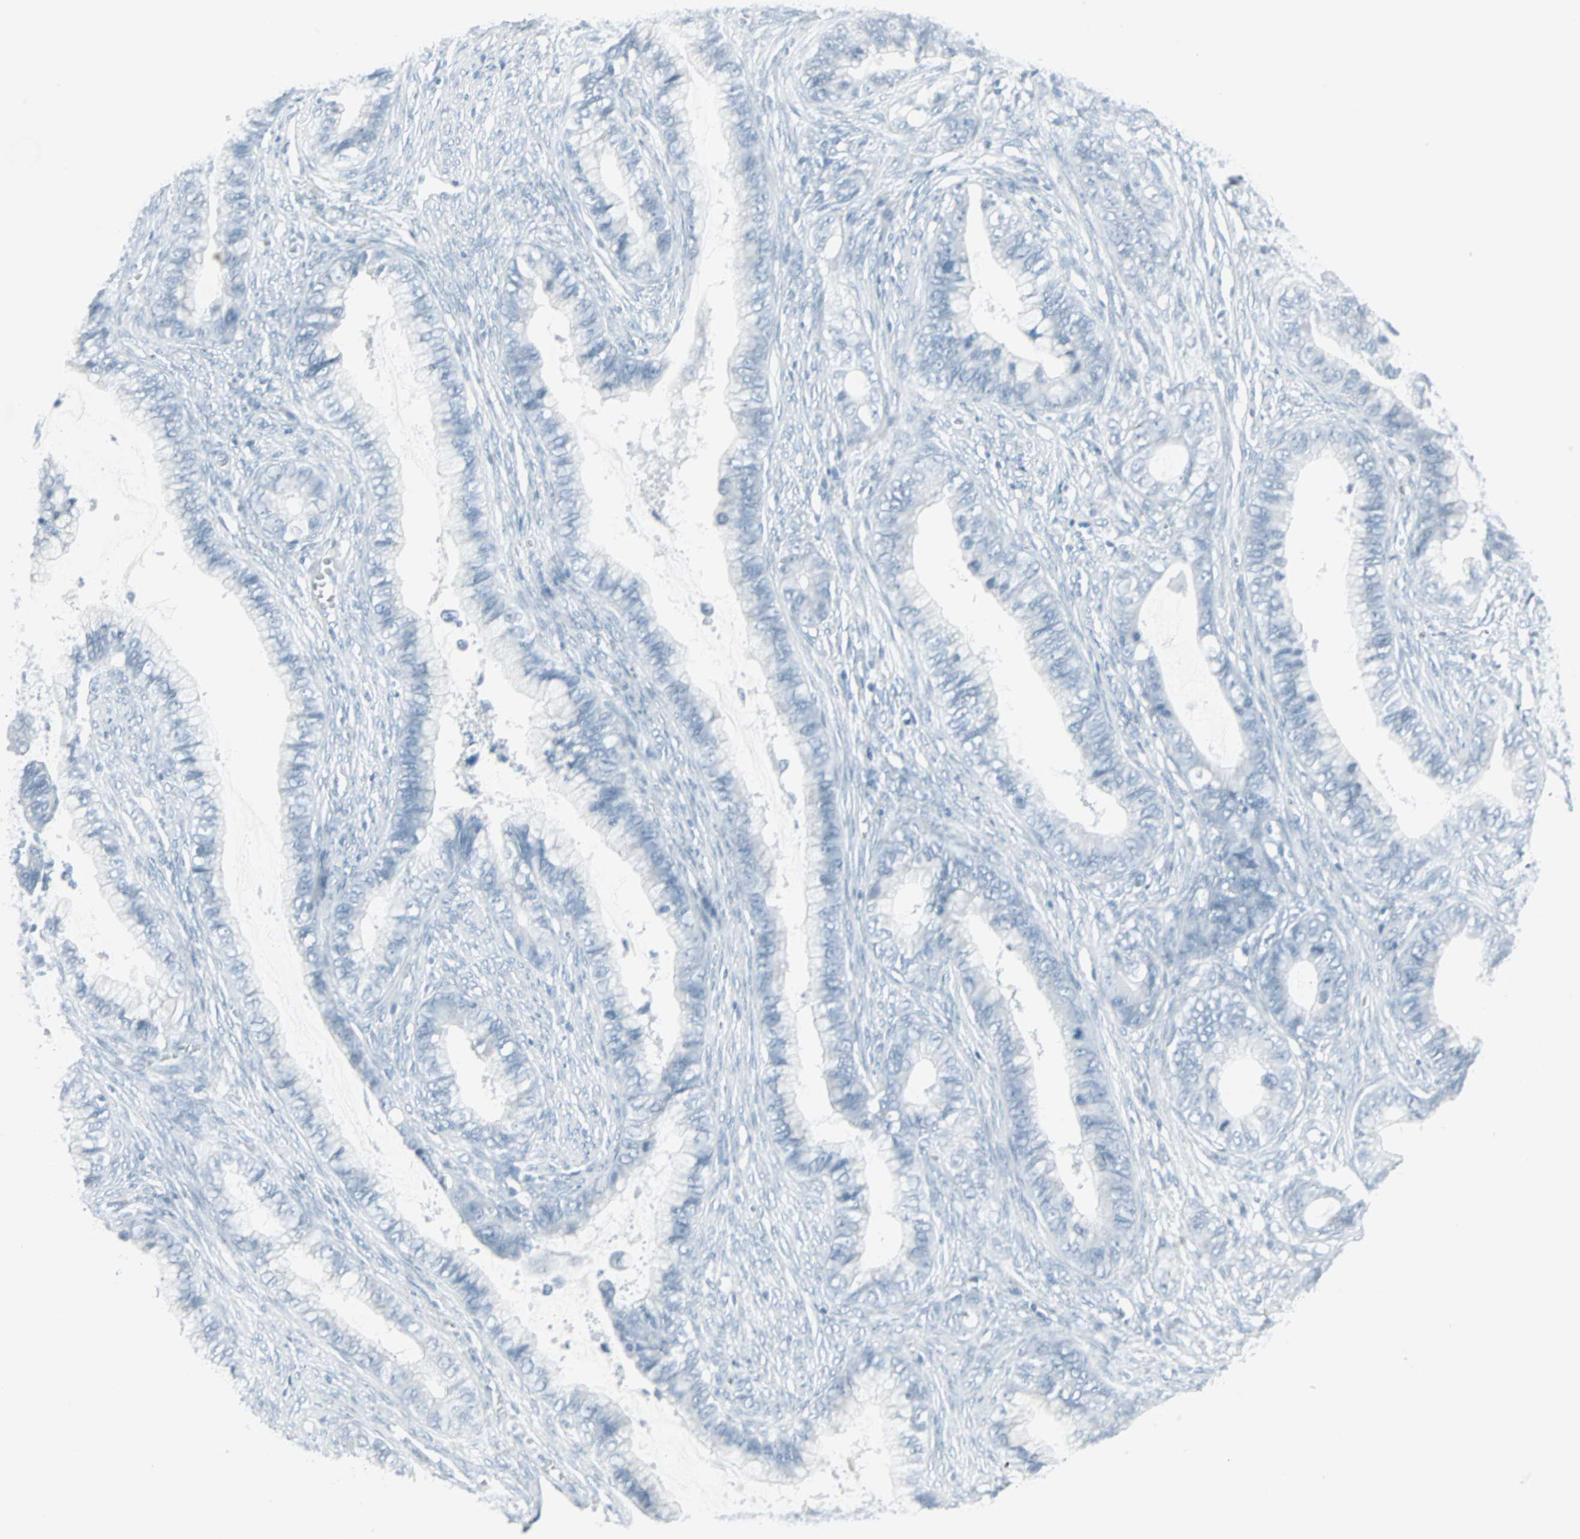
{"staining": {"intensity": "negative", "quantity": "none", "location": "none"}, "tissue": "cervical cancer", "cell_type": "Tumor cells", "image_type": "cancer", "snomed": [{"axis": "morphology", "description": "Adenocarcinoma, NOS"}, {"axis": "topography", "description": "Cervix"}], "caption": "Adenocarcinoma (cervical) stained for a protein using immunohistochemistry demonstrates no staining tumor cells.", "gene": "LANCL3", "patient": {"sex": "female", "age": 44}}